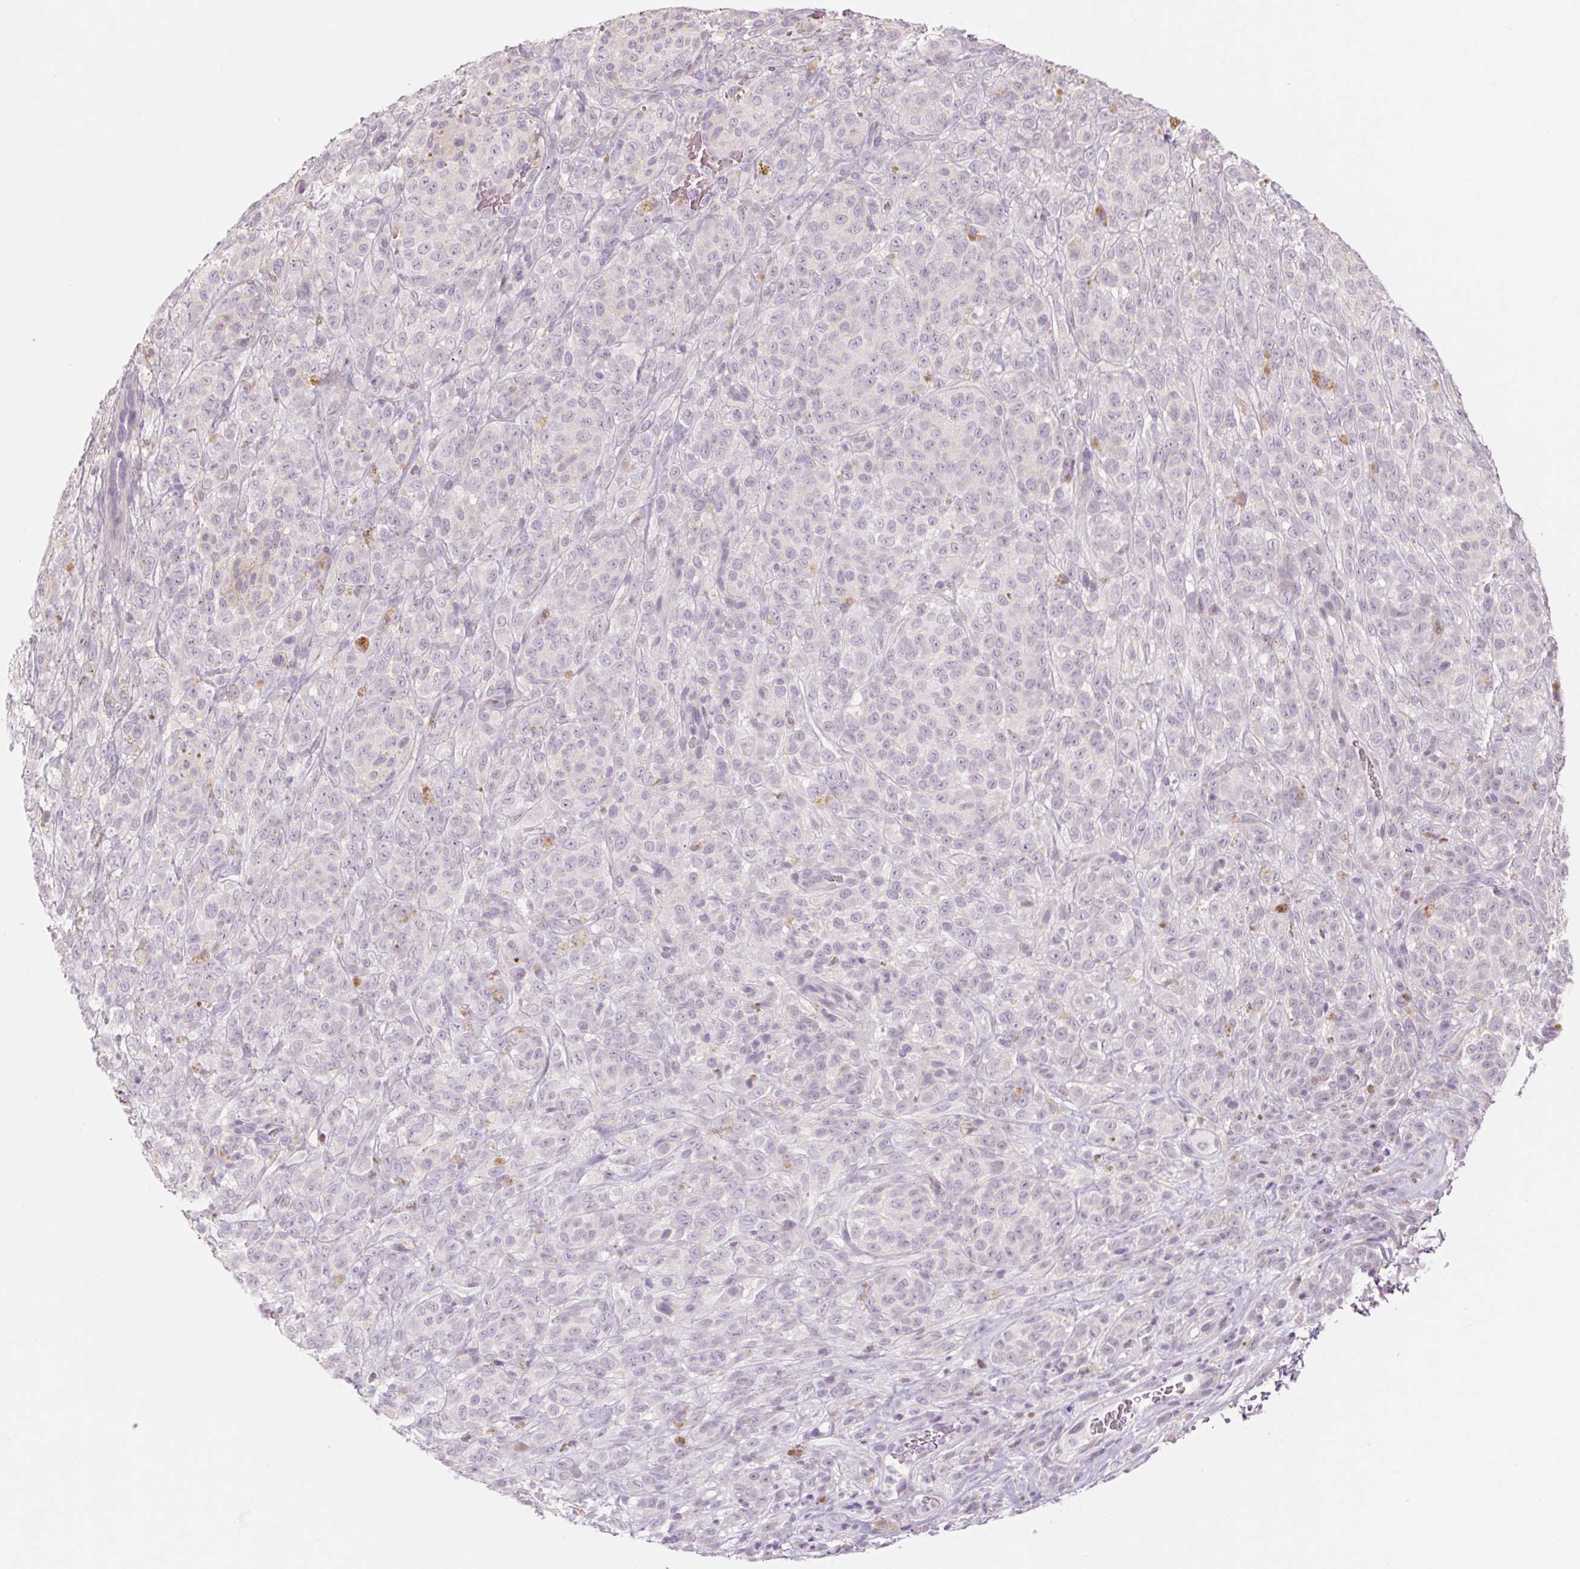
{"staining": {"intensity": "negative", "quantity": "none", "location": "none"}, "tissue": "melanoma", "cell_type": "Tumor cells", "image_type": "cancer", "snomed": [{"axis": "morphology", "description": "Malignant melanoma, NOS"}, {"axis": "topography", "description": "Skin"}], "caption": "This image is of malignant melanoma stained with immunohistochemistry to label a protein in brown with the nuclei are counter-stained blue. There is no expression in tumor cells.", "gene": "POU1F1", "patient": {"sex": "female", "age": 86}}